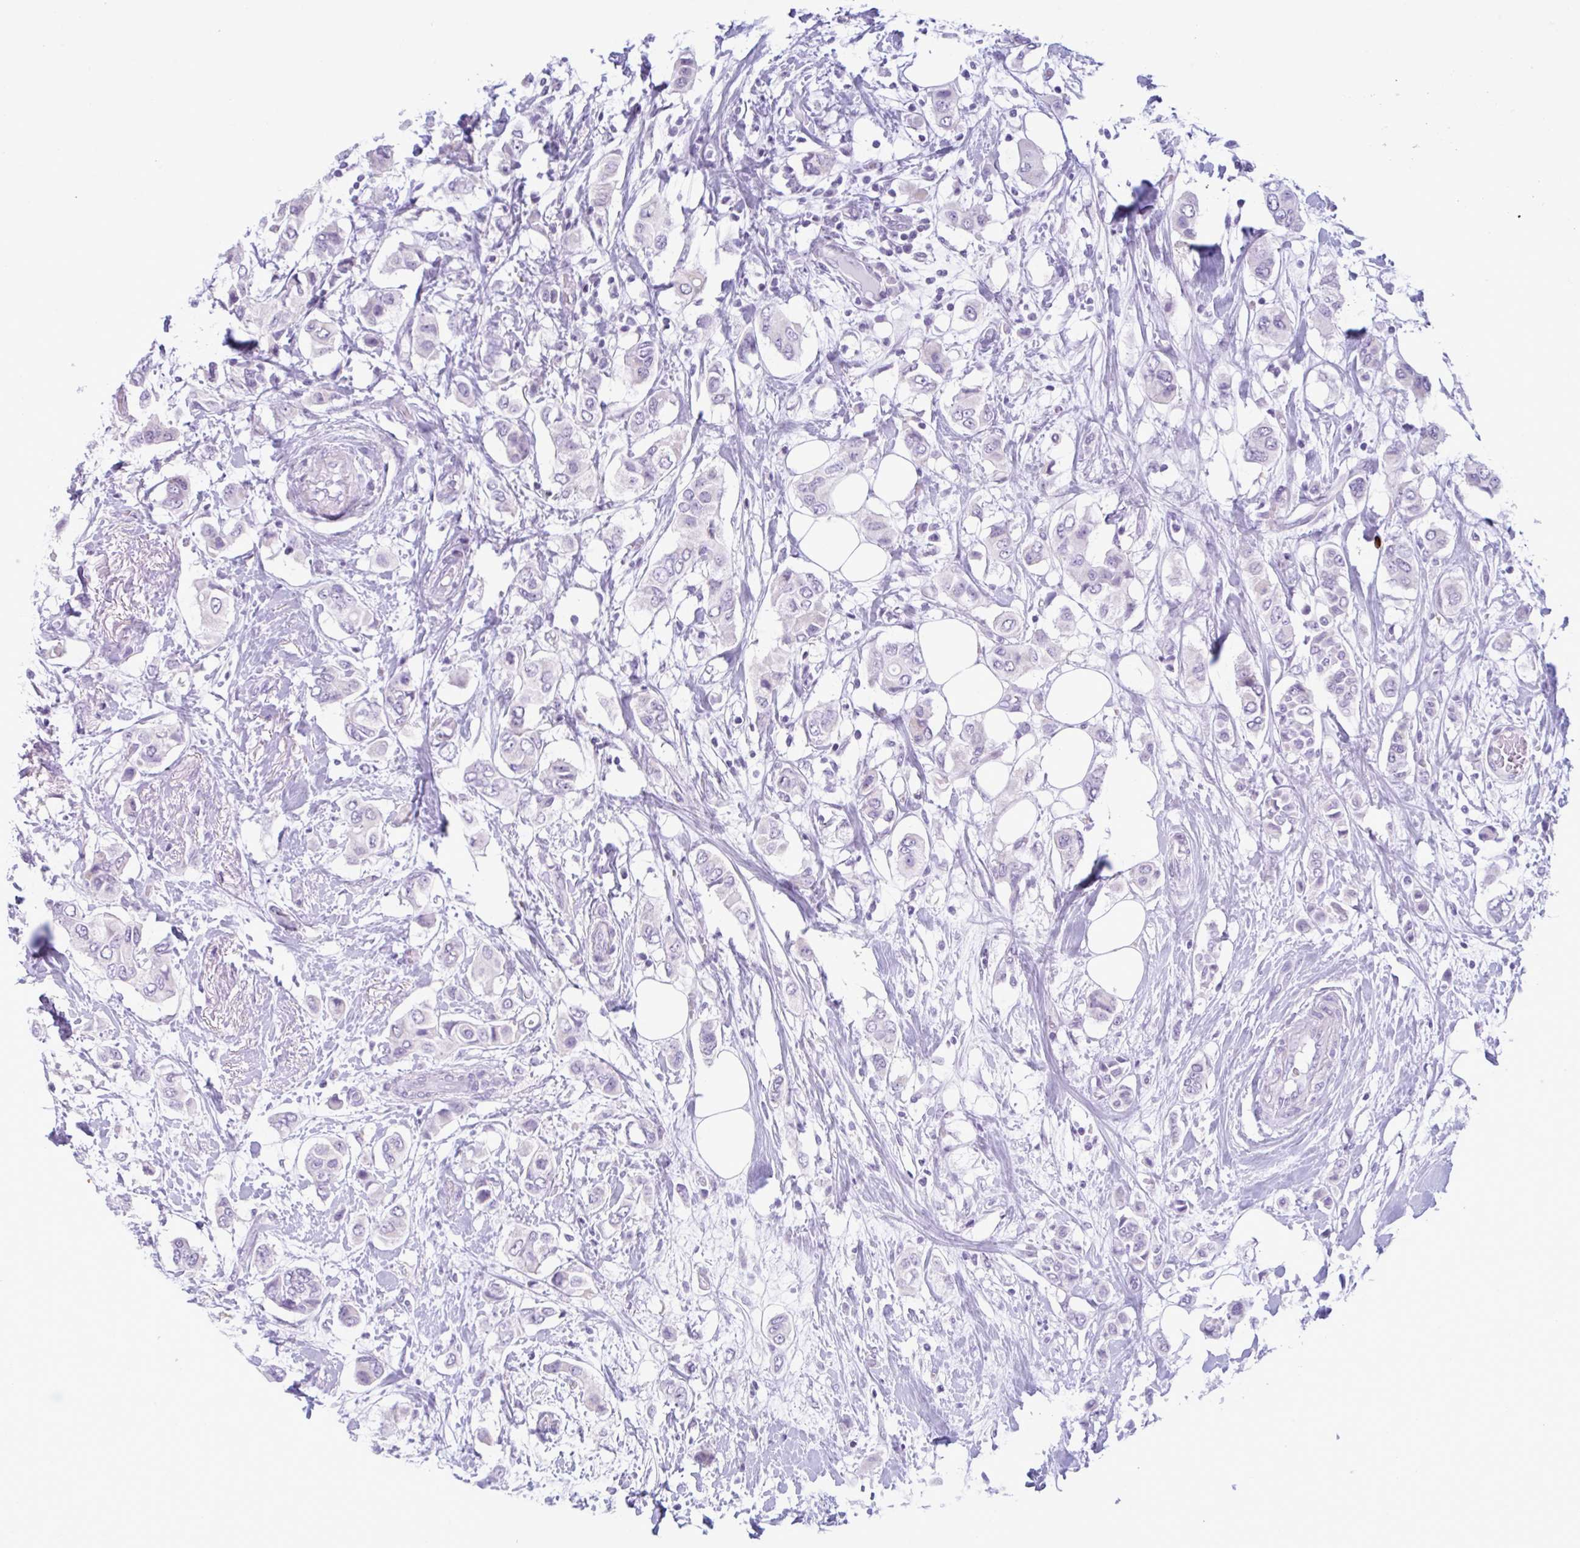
{"staining": {"intensity": "negative", "quantity": "none", "location": "none"}, "tissue": "breast cancer", "cell_type": "Tumor cells", "image_type": "cancer", "snomed": [{"axis": "morphology", "description": "Lobular carcinoma"}, {"axis": "topography", "description": "Breast"}], "caption": "High magnification brightfield microscopy of breast lobular carcinoma stained with DAB (3,3'-diaminobenzidine) (brown) and counterstained with hematoxylin (blue): tumor cells show no significant expression.", "gene": "CEP120", "patient": {"sex": "female", "age": 51}}